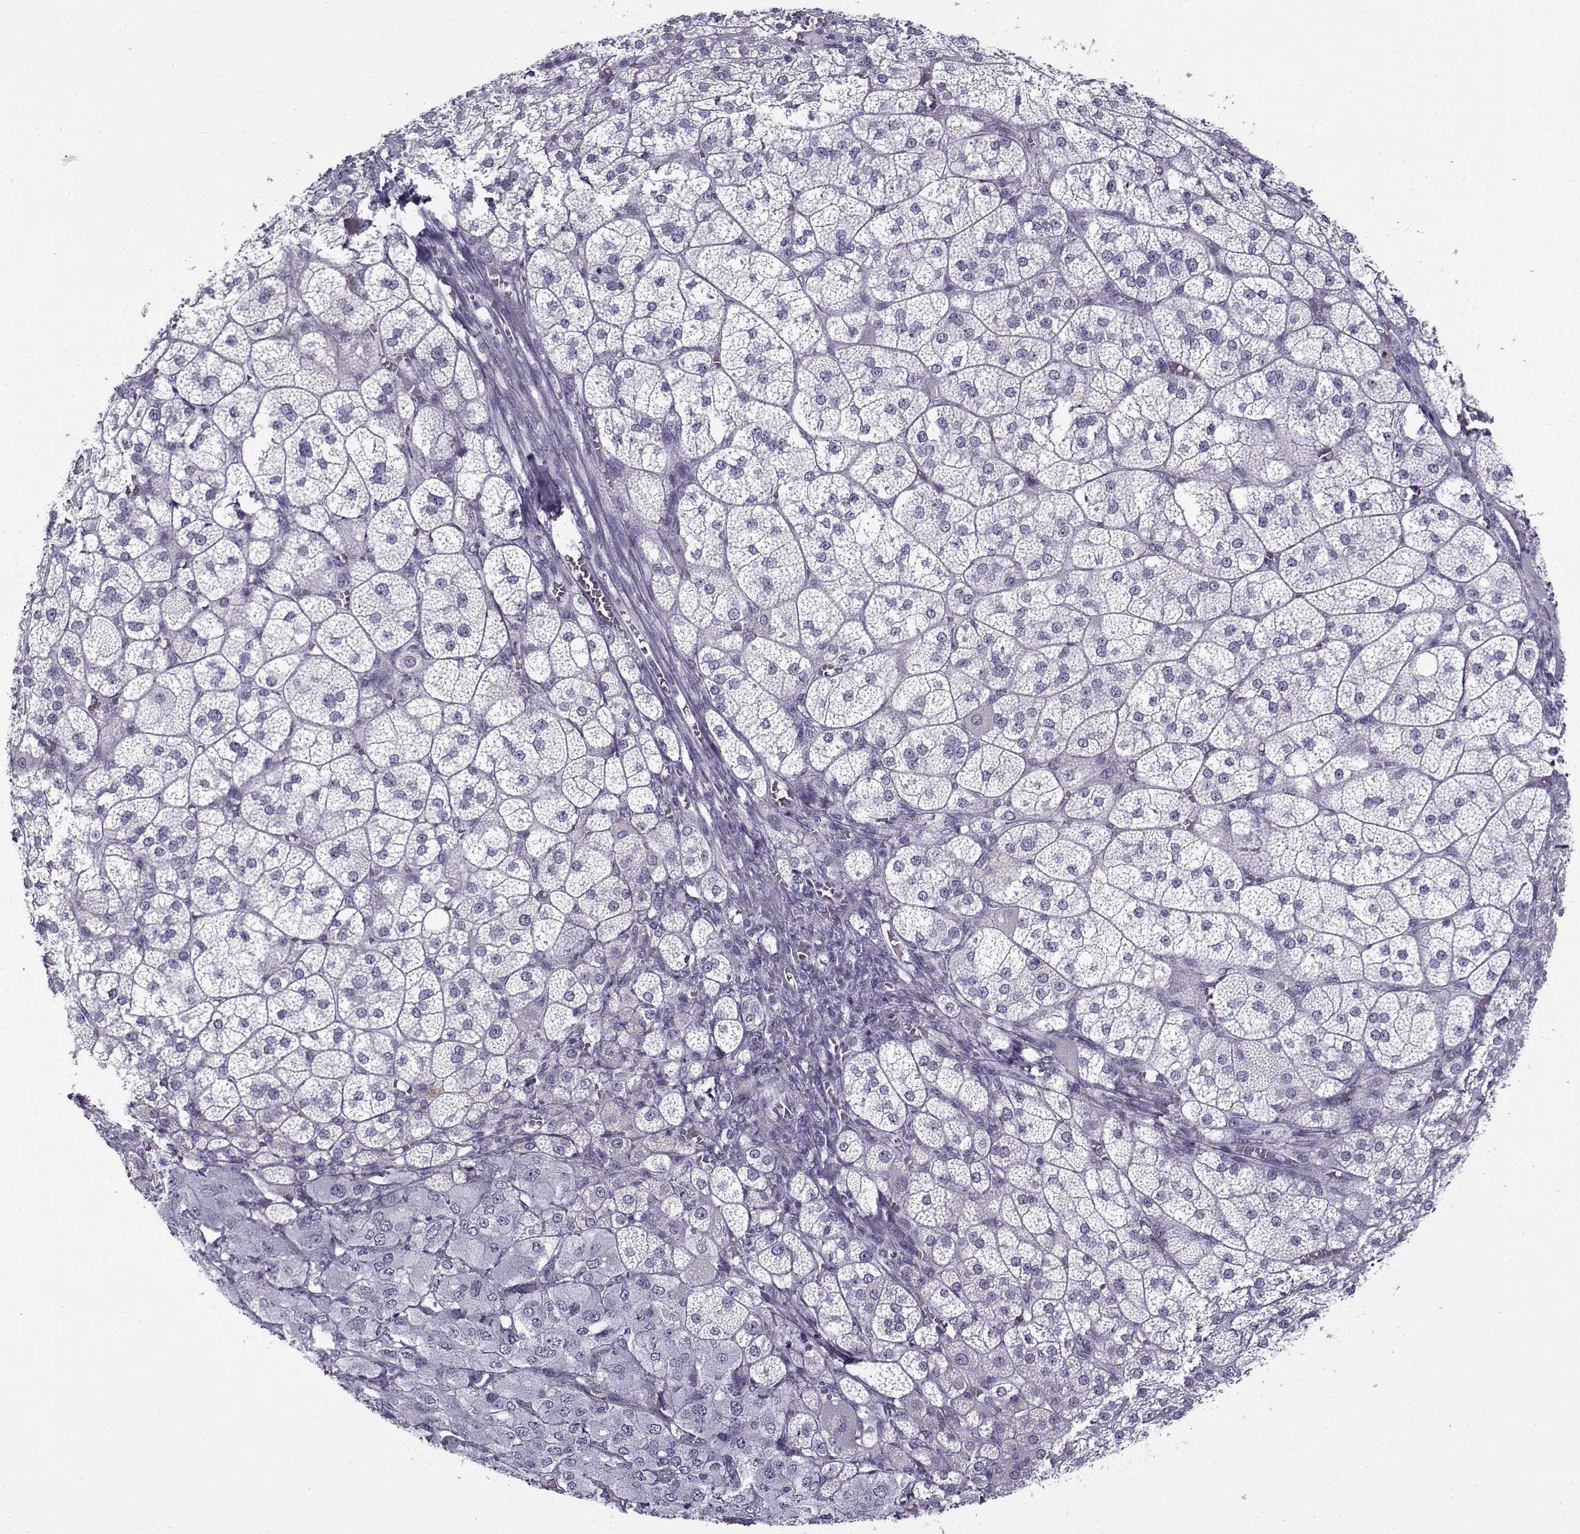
{"staining": {"intensity": "negative", "quantity": "none", "location": "none"}, "tissue": "adrenal gland", "cell_type": "Glandular cells", "image_type": "normal", "snomed": [{"axis": "morphology", "description": "Normal tissue, NOS"}, {"axis": "topography", "description": "Adrenal gland"}], "caption": "This is a image of immunohistochemistry staining of normal adrenal gland, which shows no expression in glandular cells. (Stains: DAB immunohistochemistry (IHC) with hematoxylin counter stain, Microscopy: brightfield microscopy at high magnification).", "gene": "GTSF1L", "patient": {"sex": "female", "age": 60}}